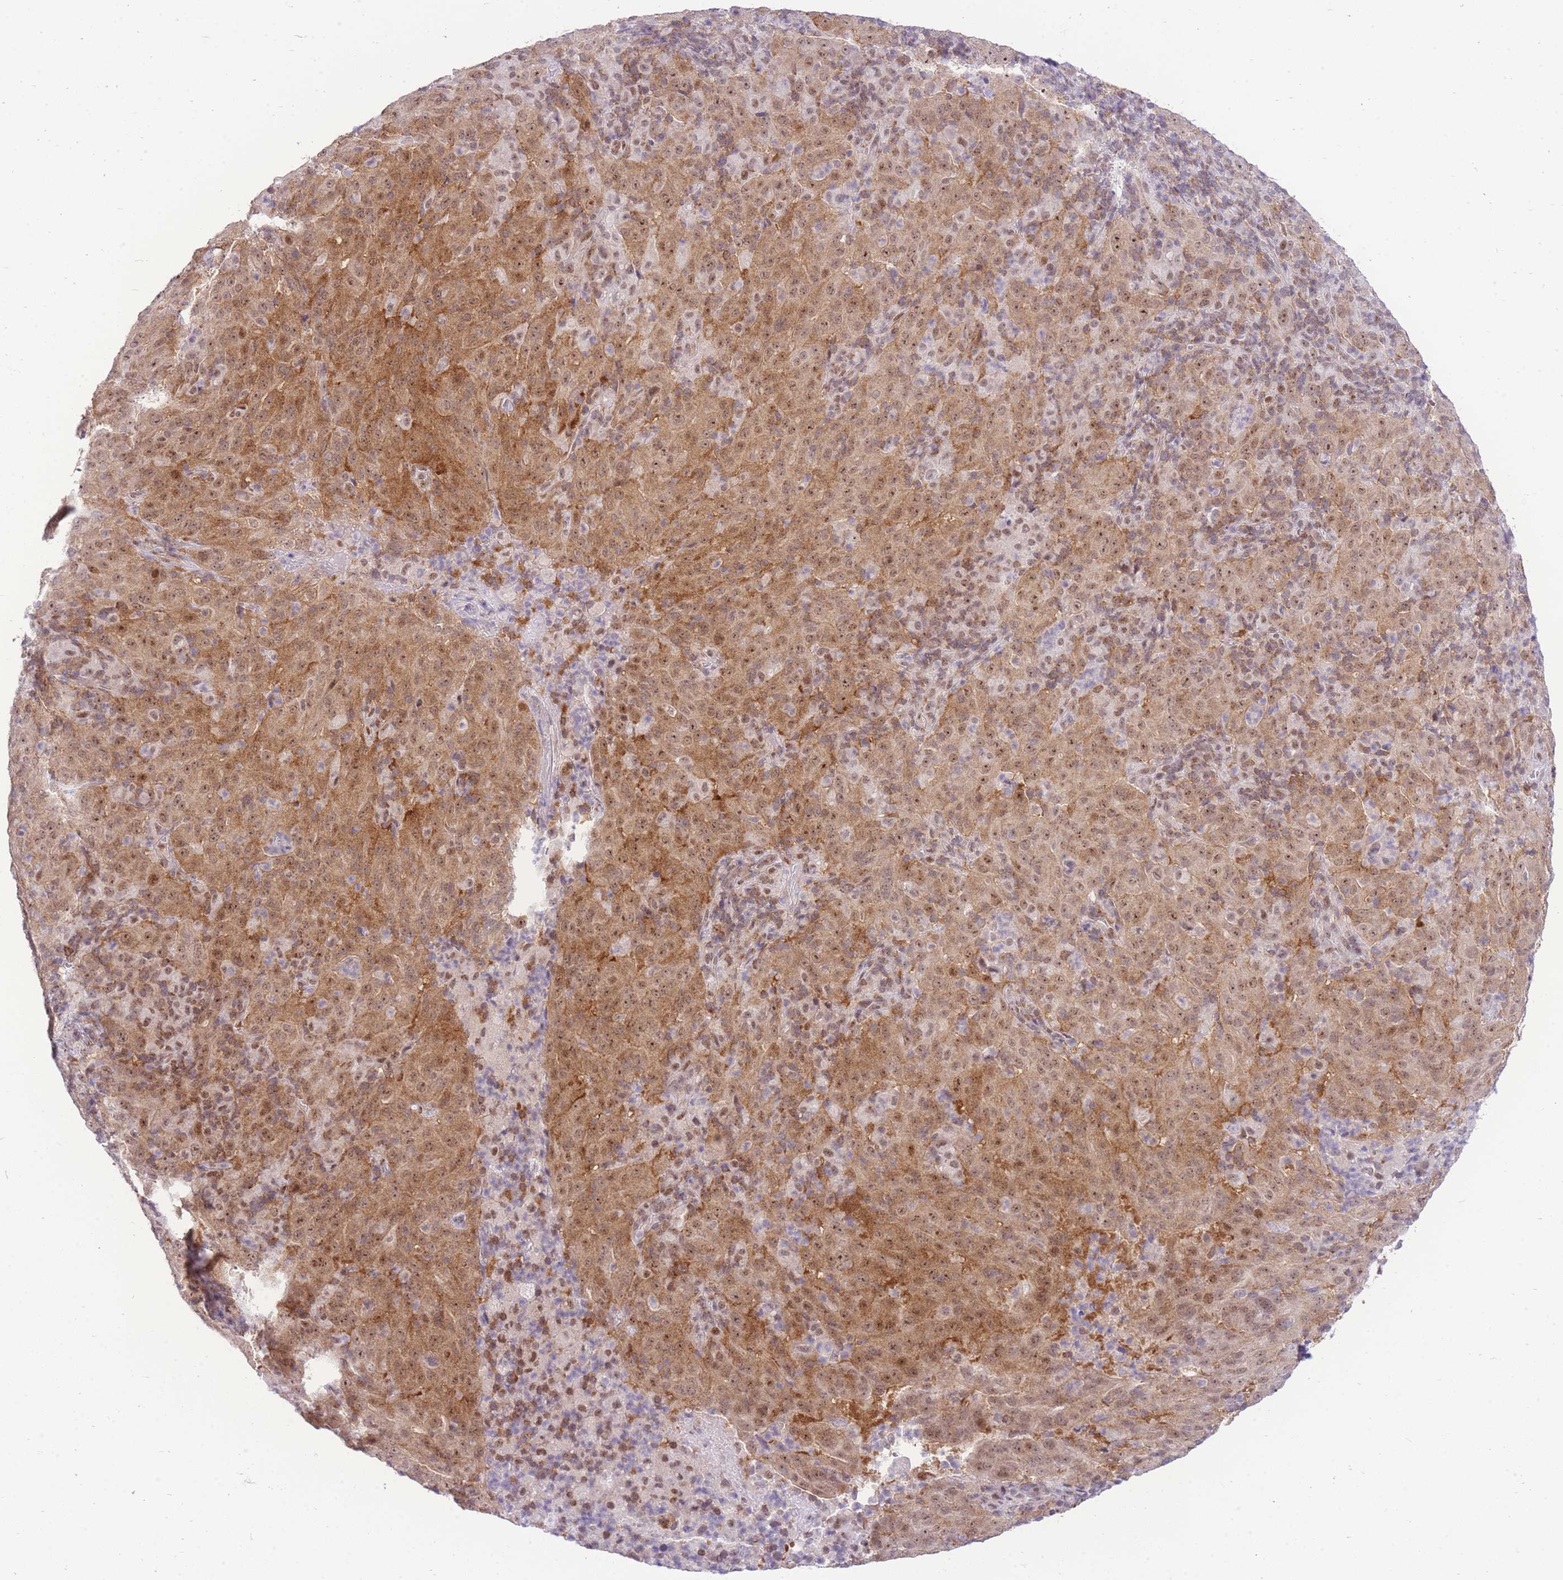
{"staining": {"intensity": "moderate", "quantity": ">75%", "location": "cytoplasmic/membranous,nuclear"}, "tissue": "pancreatic cancer", "cell_type": "Tumor cells", "image_type": "cancer", "snomed": [{"axis": "morphology", "description": "Adenocarcinoma, NOS"}, {"axis": "topography", "description": "Pancreas"}], "caption": "A histopathology image of pancreatic adenocarcinoma stained for a protein shows moderate cytoplasmic/membranous and nuclear brown staining in tumor cells.", "gene": "STK39", "patient": {"sex": "male", "age": 63}}